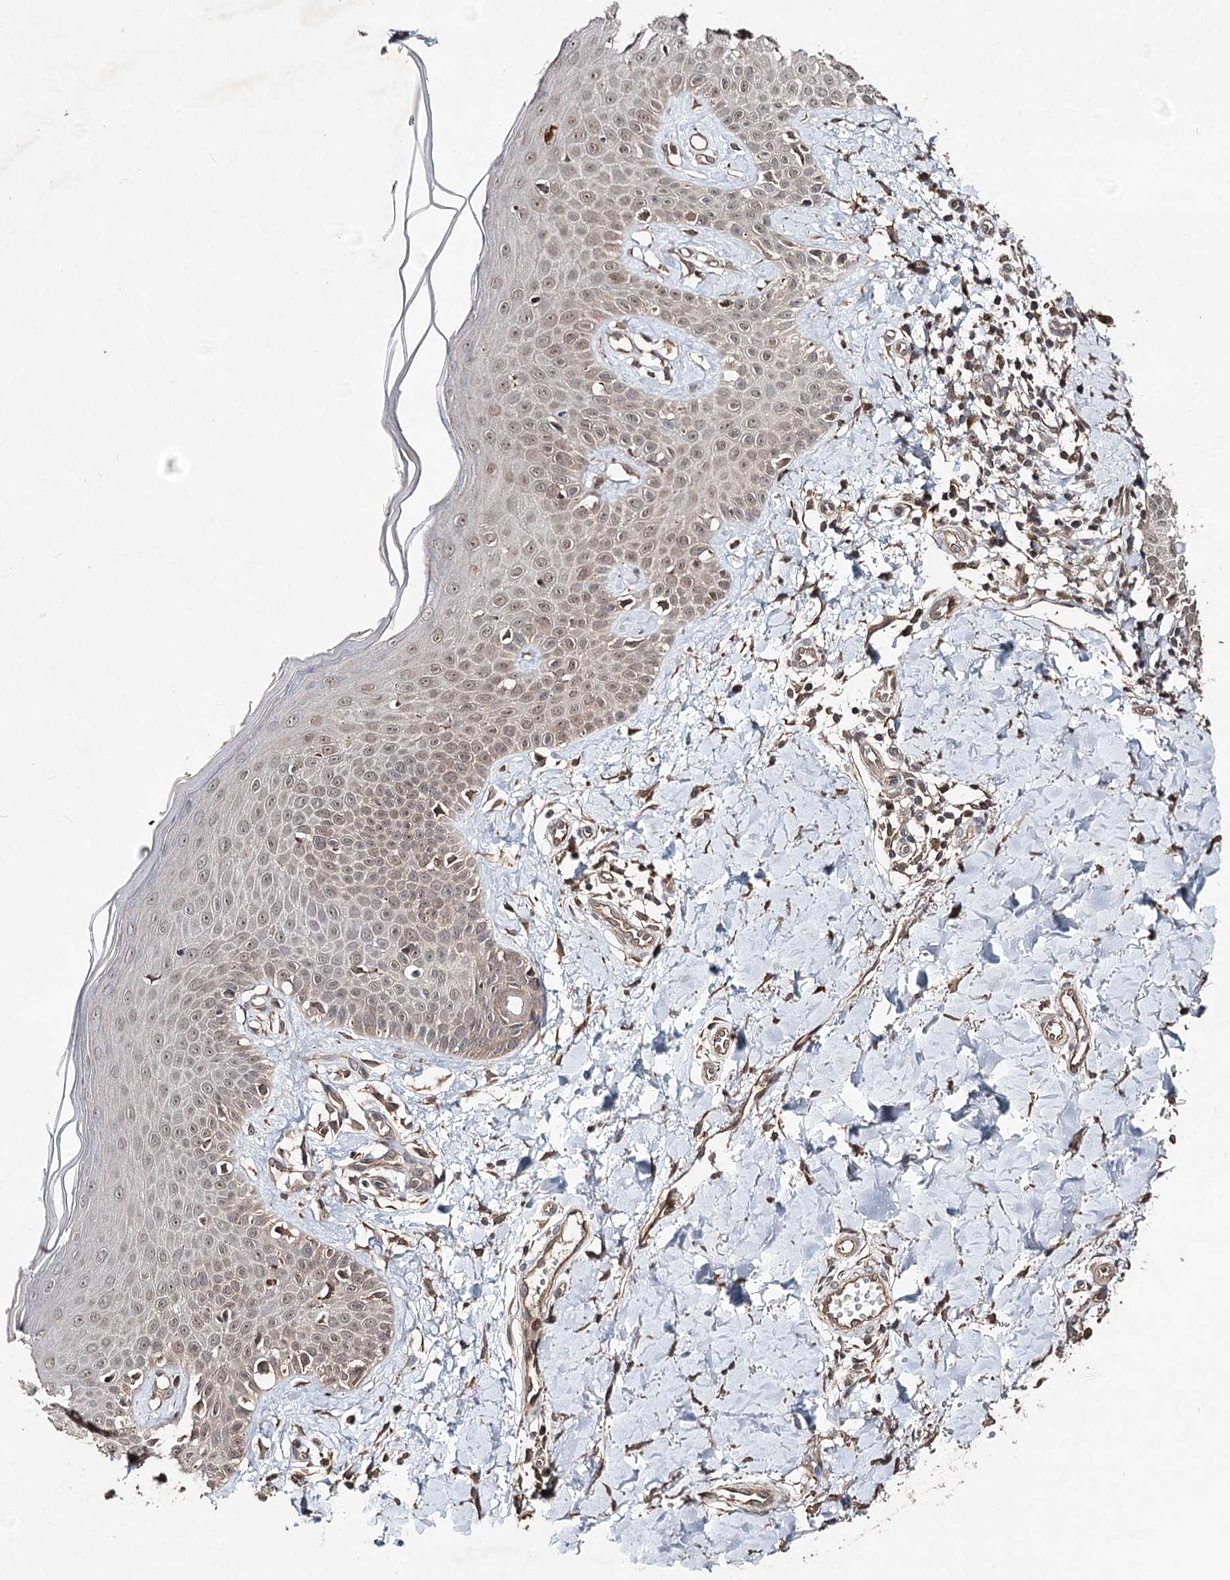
{"staining": {"intensity": "moderate", "quantity": ">75%", "location": "cytoplasmic/membranous,nuclear"}, "tissue": "skin", "cell_type": "Fibroblasts", "image_type": "normal", "snomed": [{"axis": "morphology", "description": "Normal tissue, NOS"}, {"axis": "topography", "description": "Skin"}], "caption": "Protein staining displays moderate cytoplasmic/membranous,nuclear staining in approximately >75% of fibroblasts in unremarkable skin.", "gene": "NOPCHAP1", "patient": {"sex": "male", "age": 52}}